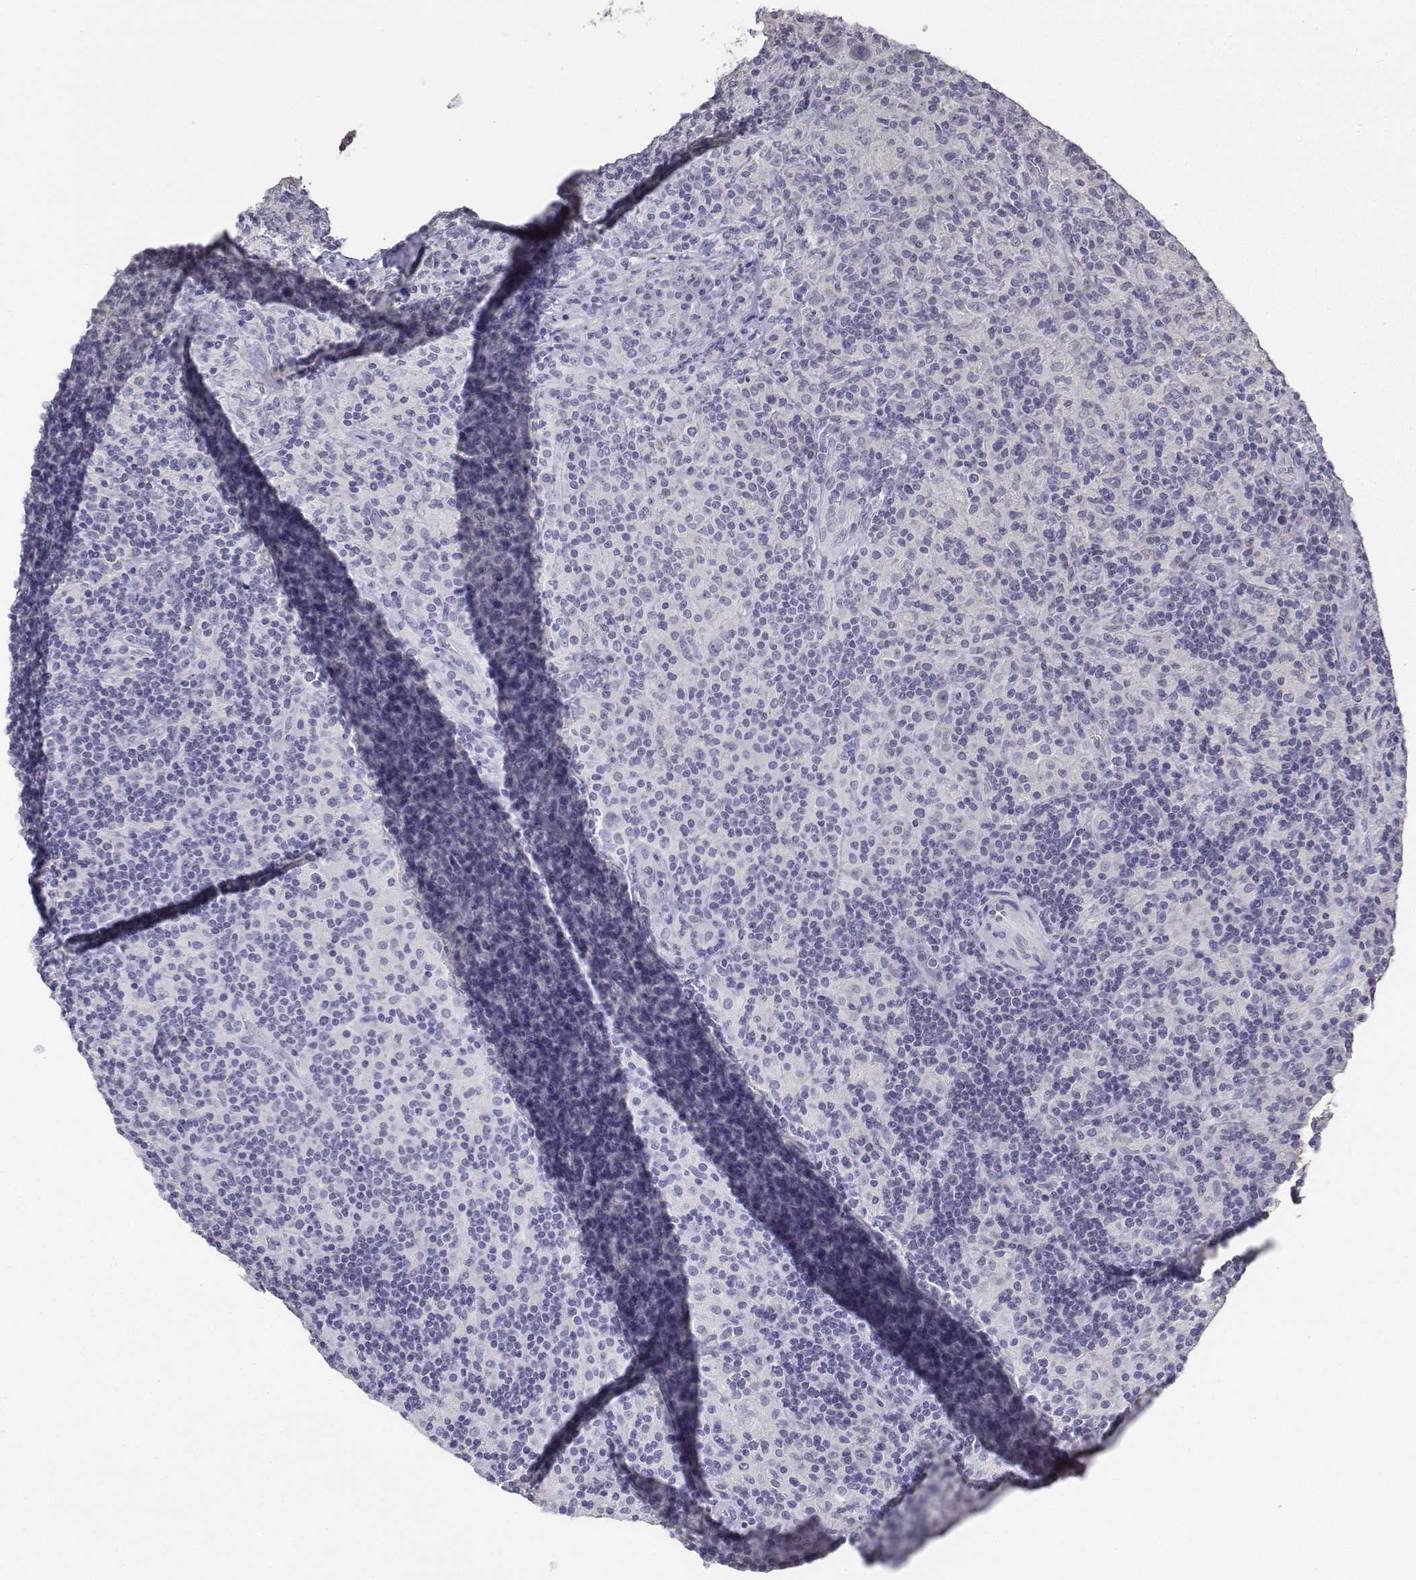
{"staining": {"intensity": "negative", "quantity": "none", "location": "none"}, "tissue": "lymphoma", "cell_type": "Tumor cells", "image_type": "cancer", "snomed": [{"axis": "morphology", "description": "Hodgkin's disease, NOS"}, {"axis": "topography", "description": "Lymph node"}], "caption": "Immunohistochemical staining of Hodgkin's disease shows no significant staining in tumor cells.", "gene": "LGSN", "patient": {"sex": "male", "age": 70}}